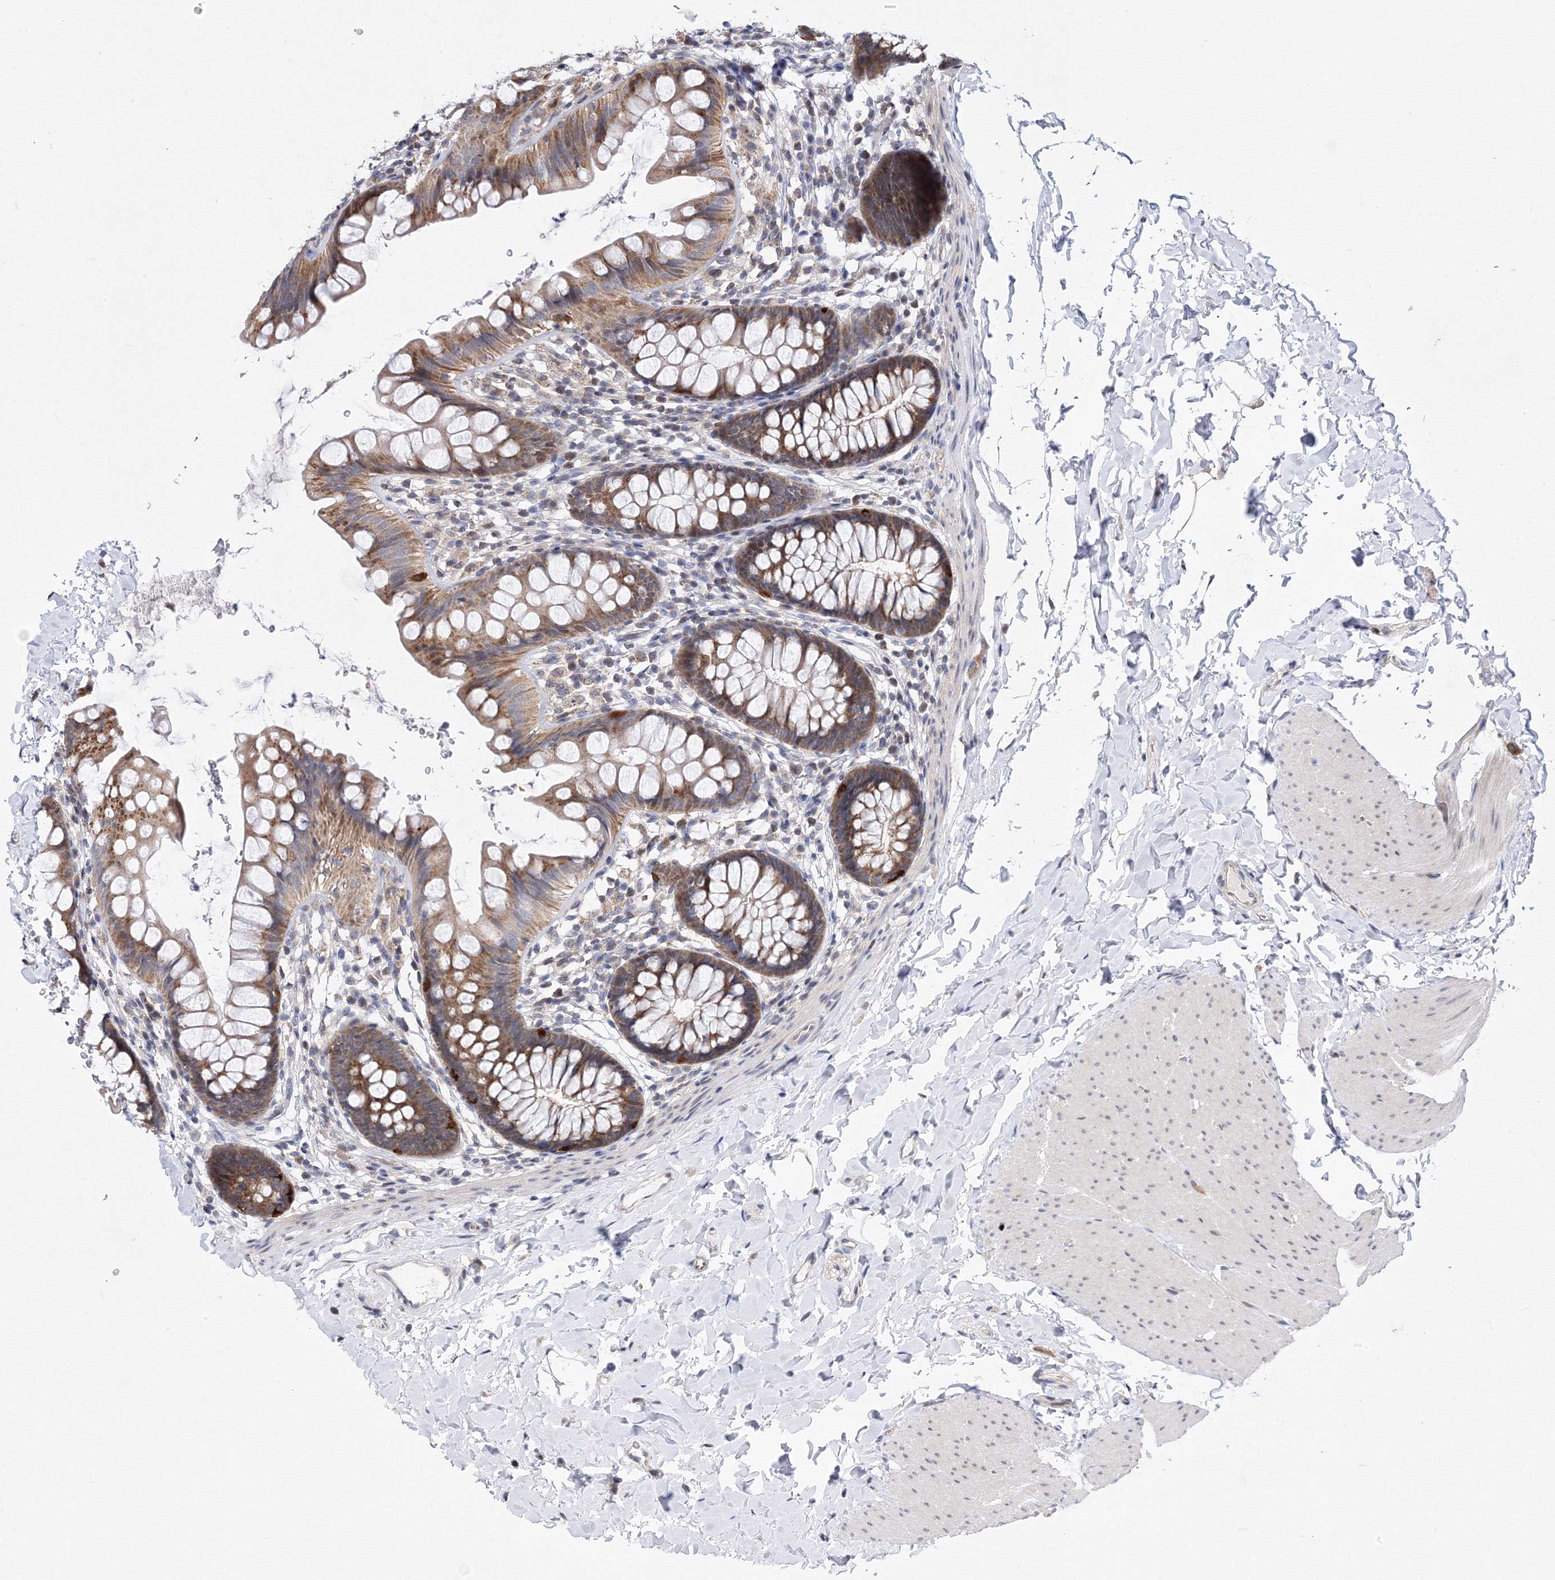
{"staining": {"intensity": "weak", "quantity": "25%-75%", "location": "cytoplasmic/membranous"}, "tissue": "colon", "cell_type": "Endothelial cells", "image_type": "normal", "snomed": [{"axis": "morphology", "description": "Normal tissue, NOS"}, {"axis": "topography", "description": "Colon"}], "caption": "This histopathology image exhibits normal colon stained with IHC to label a protein in brown. The cytoplasmic/membranous of endothelial cells show weak positivity for the protein. Nuclei are counter-stained blue.", "gene": "GPN1", "patient": {"sex": "female", "age": 62}}